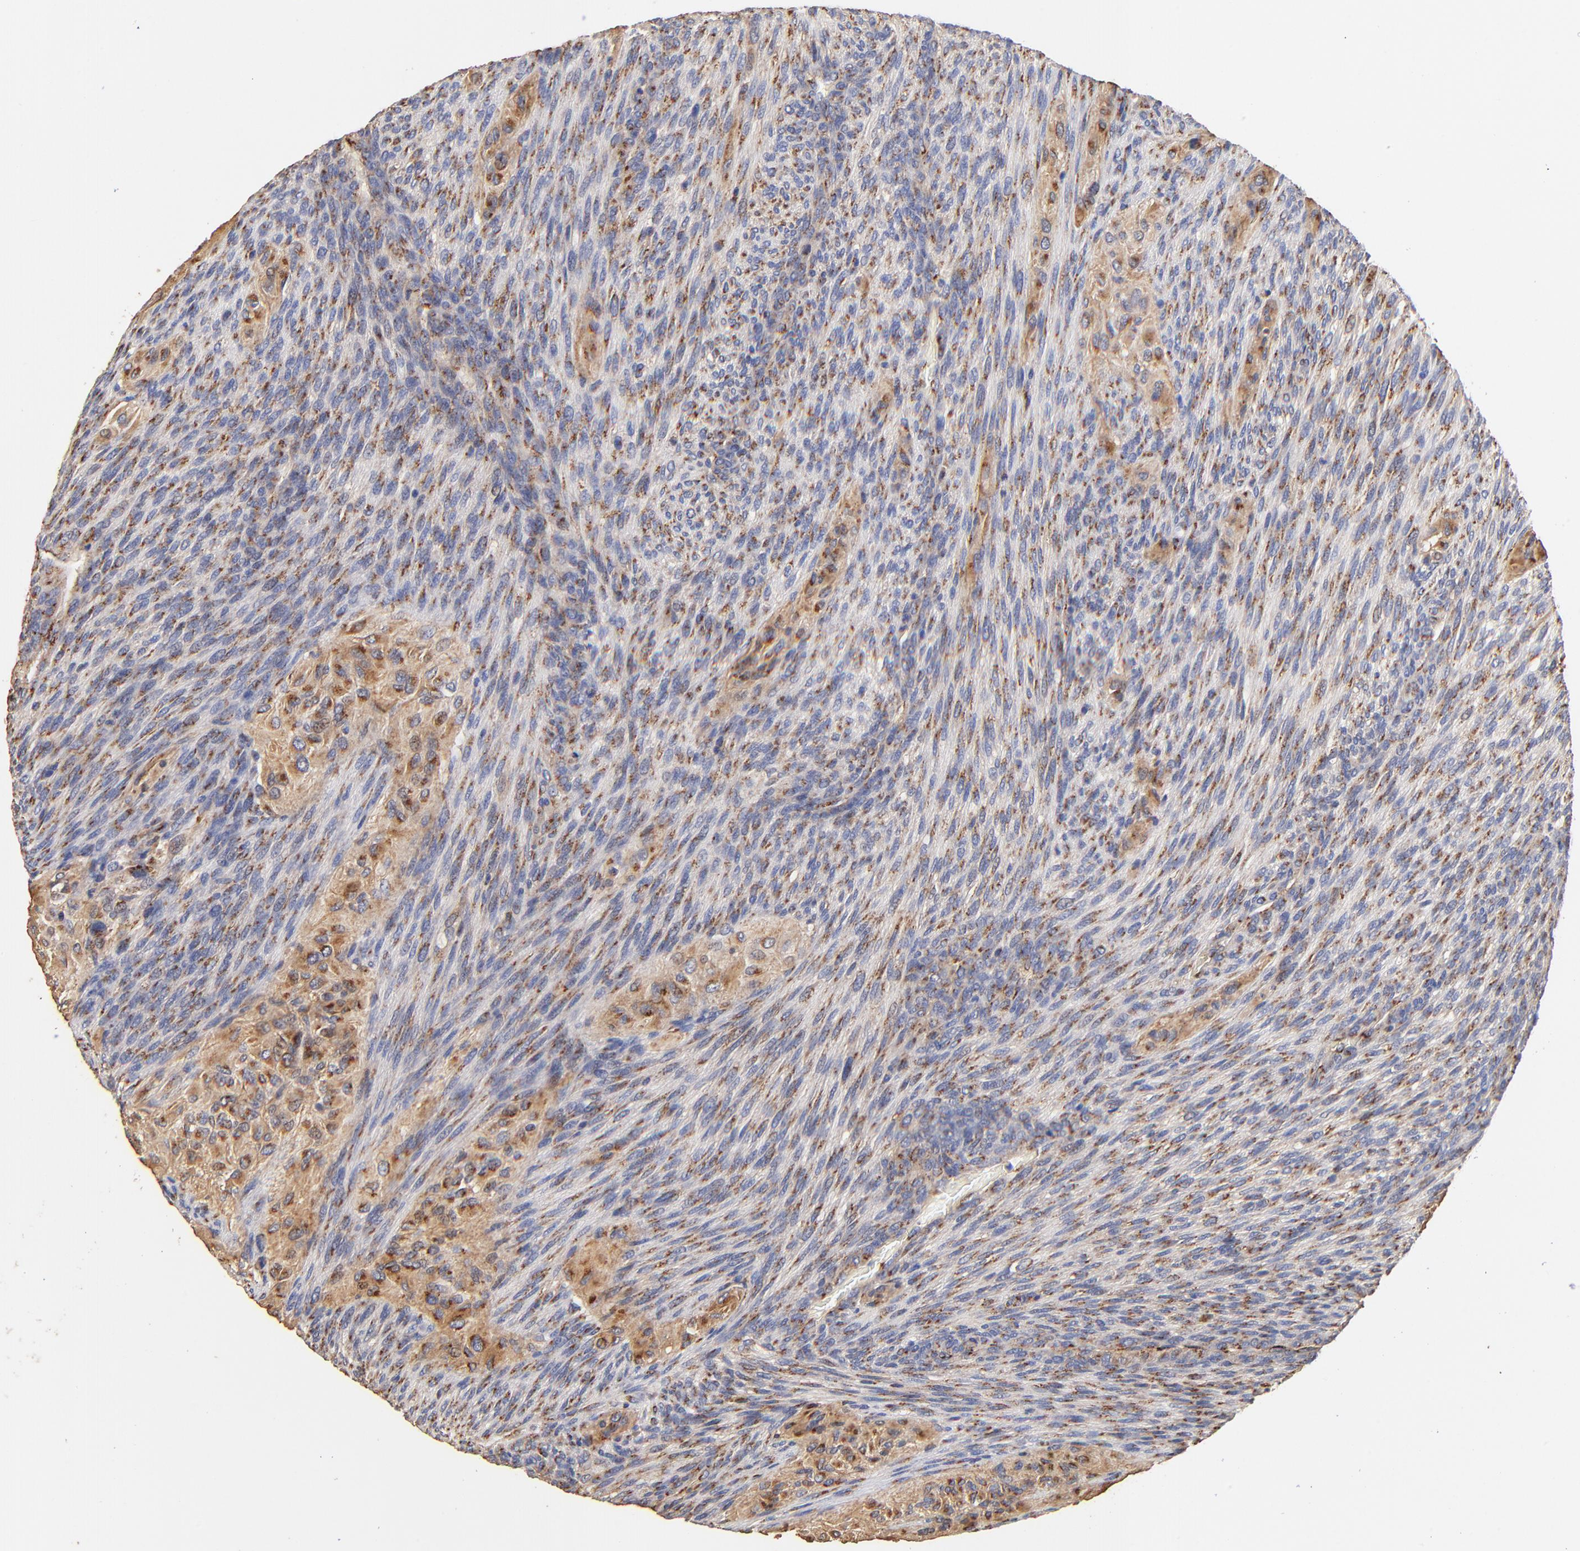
{"staining": {"intensity": "moderate", "quantity": ">75%", "location": "cytoplasmic/membranous"}, "tissue": "glioma", "cell_type": "Tumor cells", "image_type": "cancer", "snomed": [{"axis": "morphology", "description": "Glioma, malignant, High grade"}, {"axis": "topography", "description": "Cerebral cortex"}], "caption": "DAB immunohistochemical staining of human high-grade glioma (malignant) shows moderate cytoplasmic/membranous protein expression in approximately >75% of tumor cells.", "gene": "FMNL3", "patient": {"sex": "female", "age": 55}}